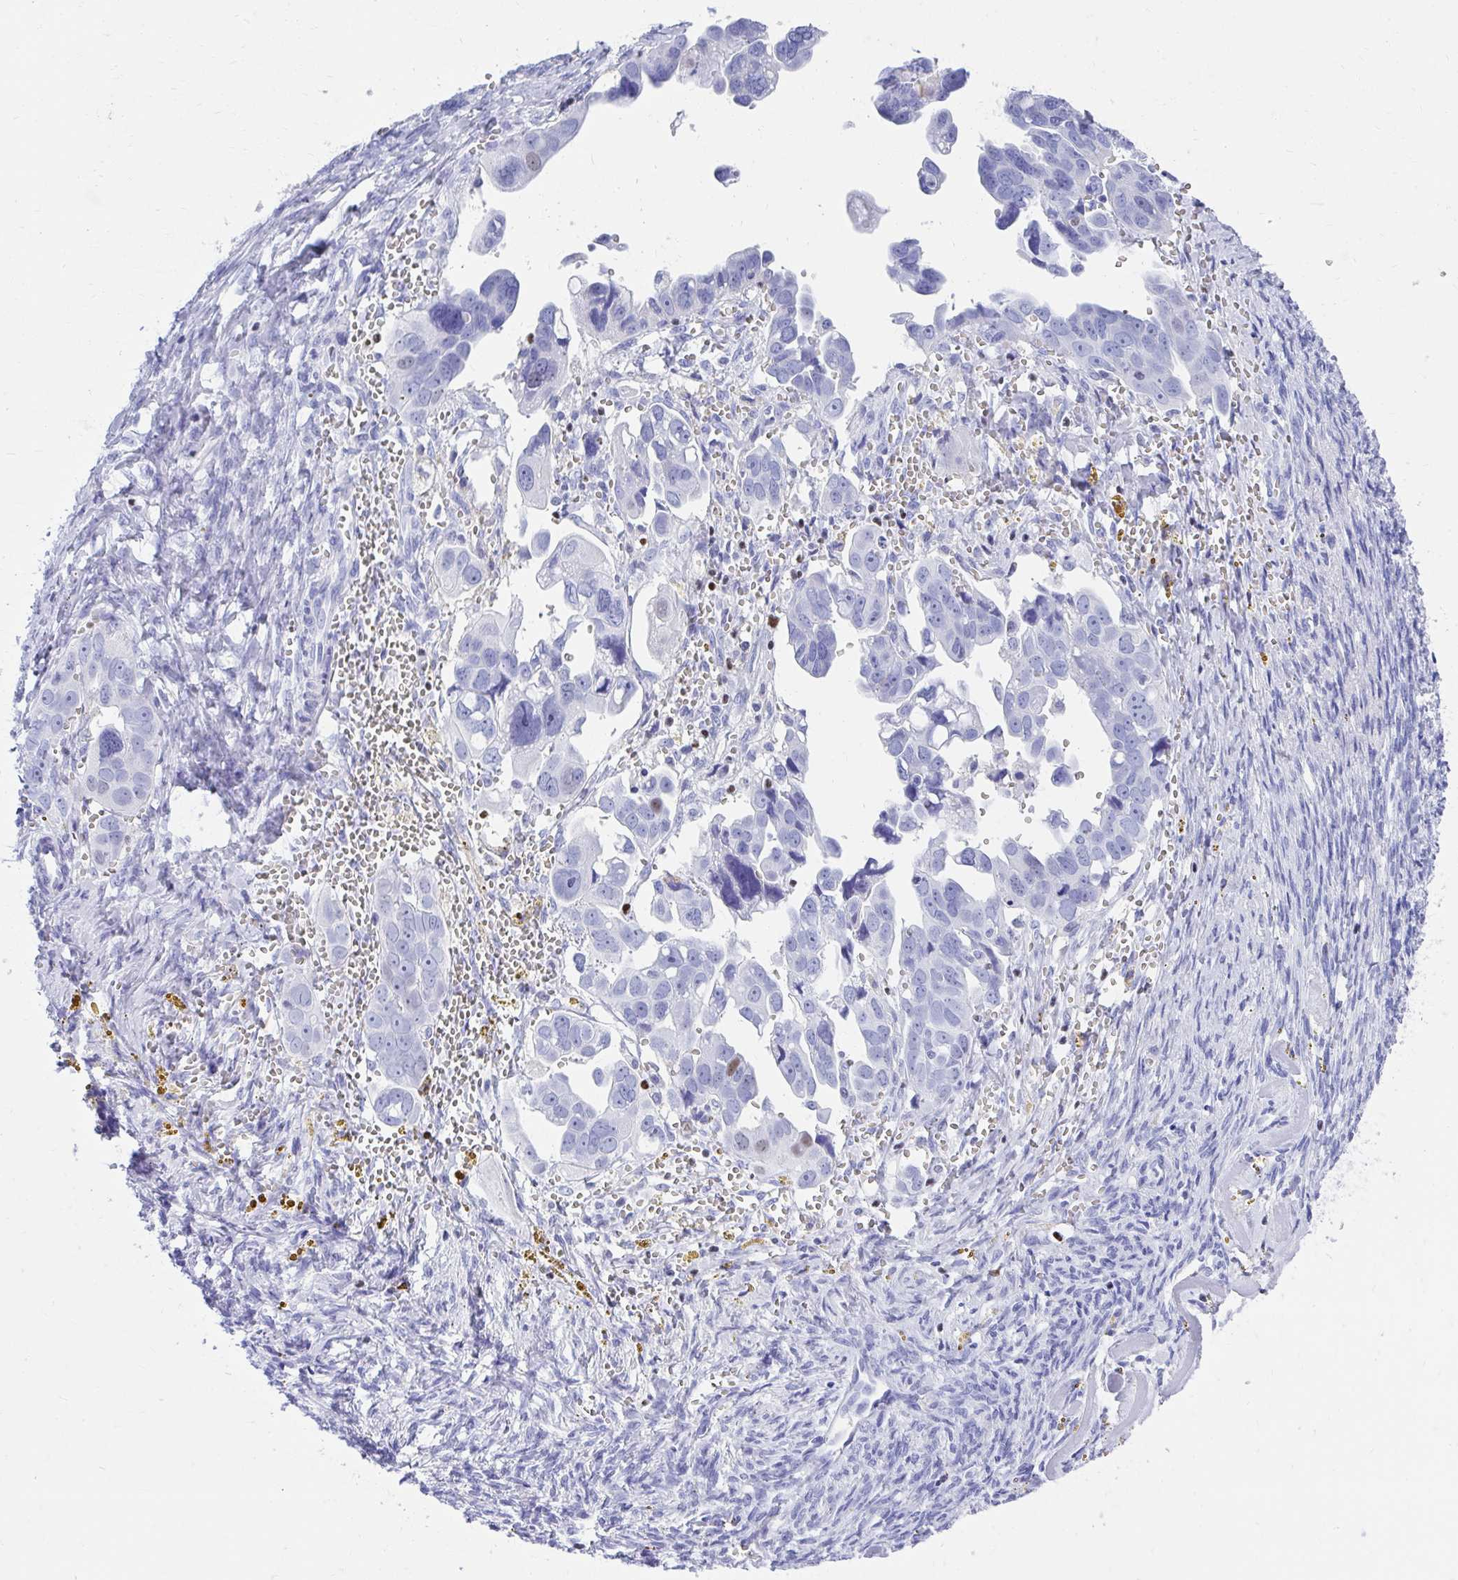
{"staining": {"intensity": "negative", "quantity": "none", "location": "none"}, "tissue": "ovarian cancer", "cell_type": "Tumor cells", "image_type": "cancer", "snomed": [{"axis": "morphology", "description": "Cystadenocarcinoma, serous, NOS"}, {"axis": "topography", "description": "Ovary"}], "caption": "DAB immunohistochemical staining of serous cystadenocarcinoma (ovarian) shows no significant positivity in tumor cells.", "gene": "RUNX3", "patient": {"sex": "female", "age": 59}}